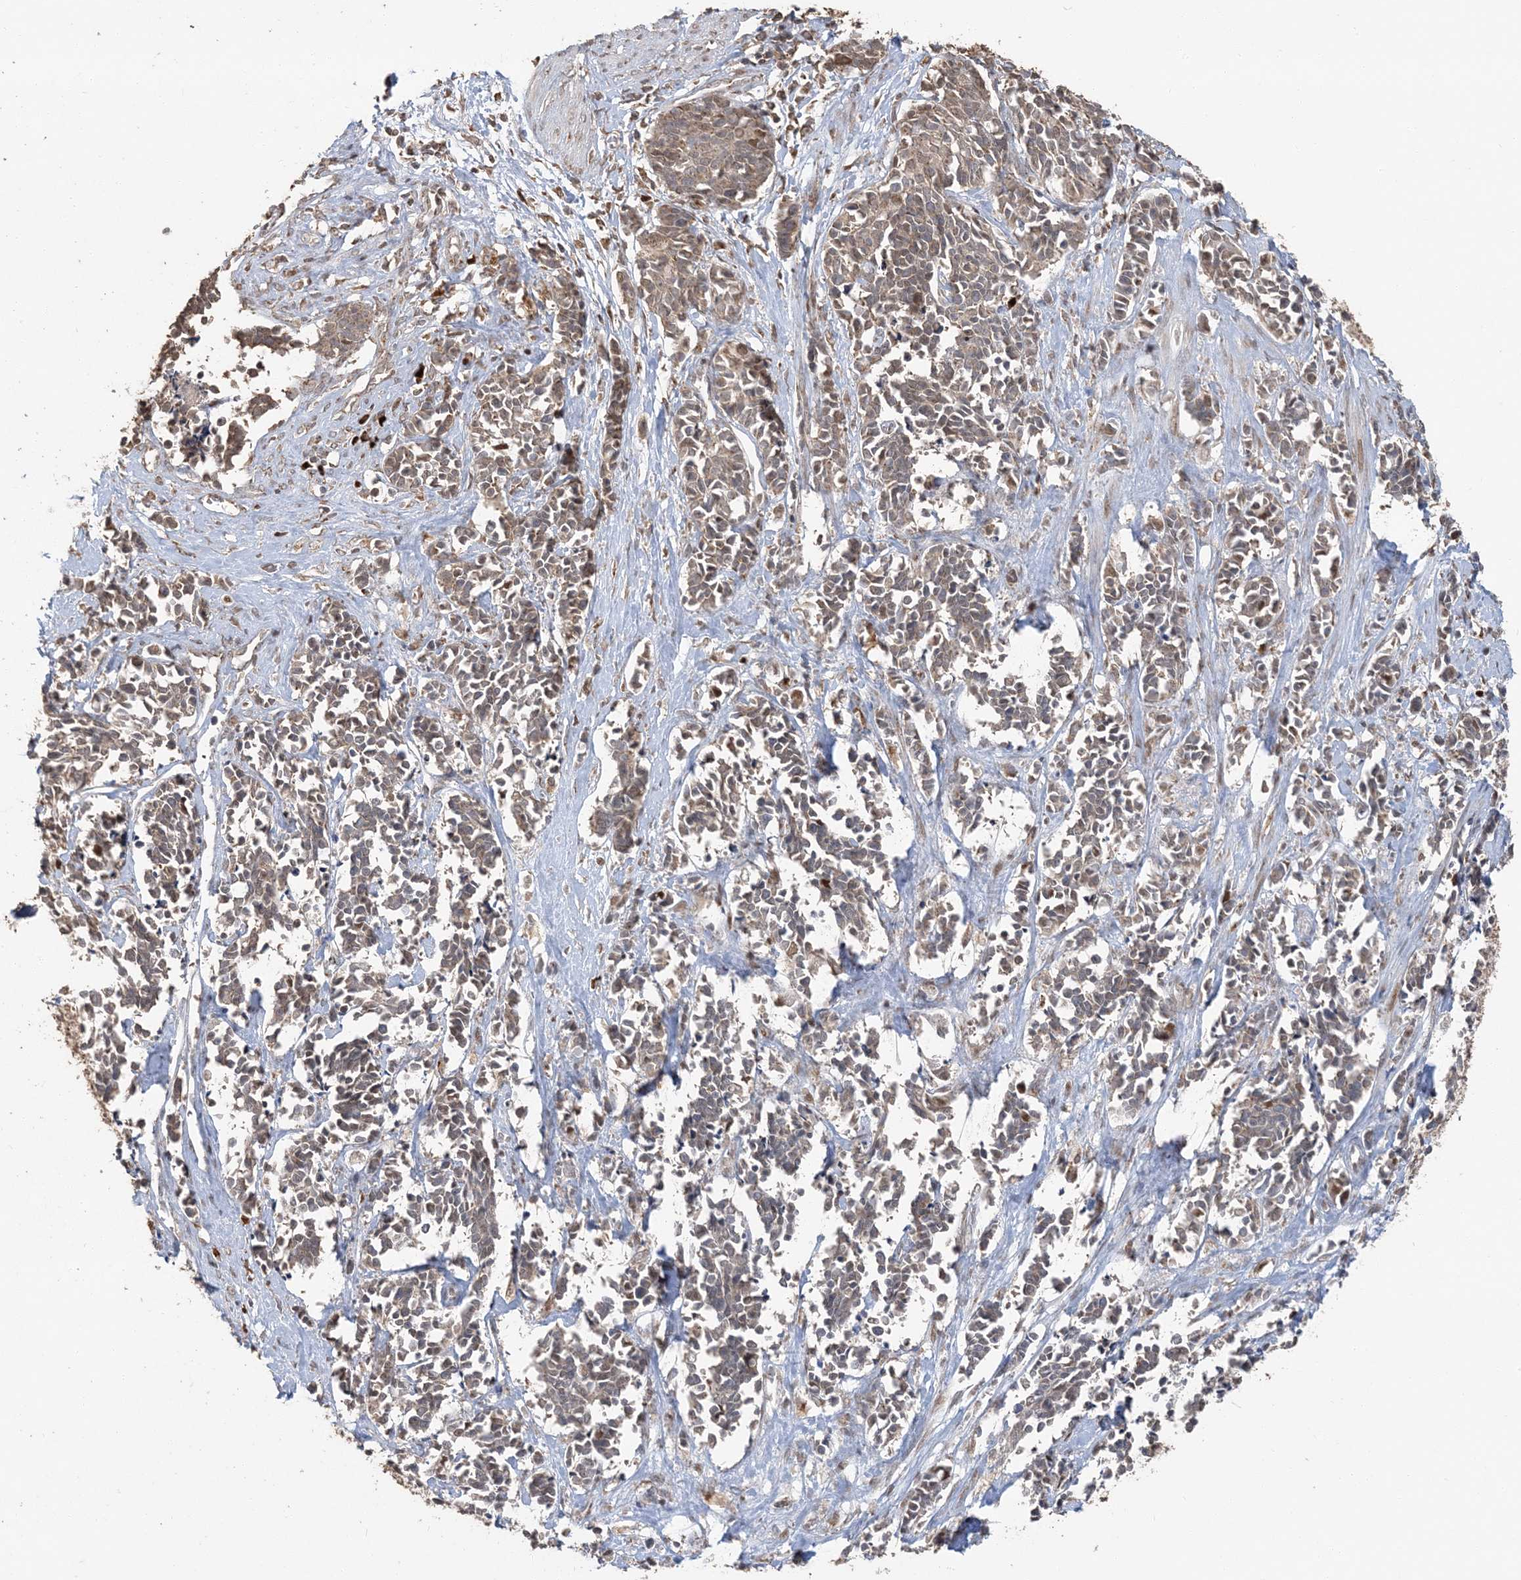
{"staining": {"intensity": "weak", "quantity": "25%-75%", "location": "cytoplasmic/membranous"}, "tissue": "cervical cancer", "cell_type": "Tumor cells", "image_type": "cancer", "snomed": [{"axis": "morphology", "description": "Squamous cell carcinoma, NOS"}, {"axis": "topography", "description": "Cervix"}], "caption": "Human cervical cancer stained for a protein (brown) demonstrates weak cytoplasmic/membranous positive staining in approximately 25%-75% of tumor cells.", "gene": "RER1", "patient": {"sex": "female", "age": 35}}